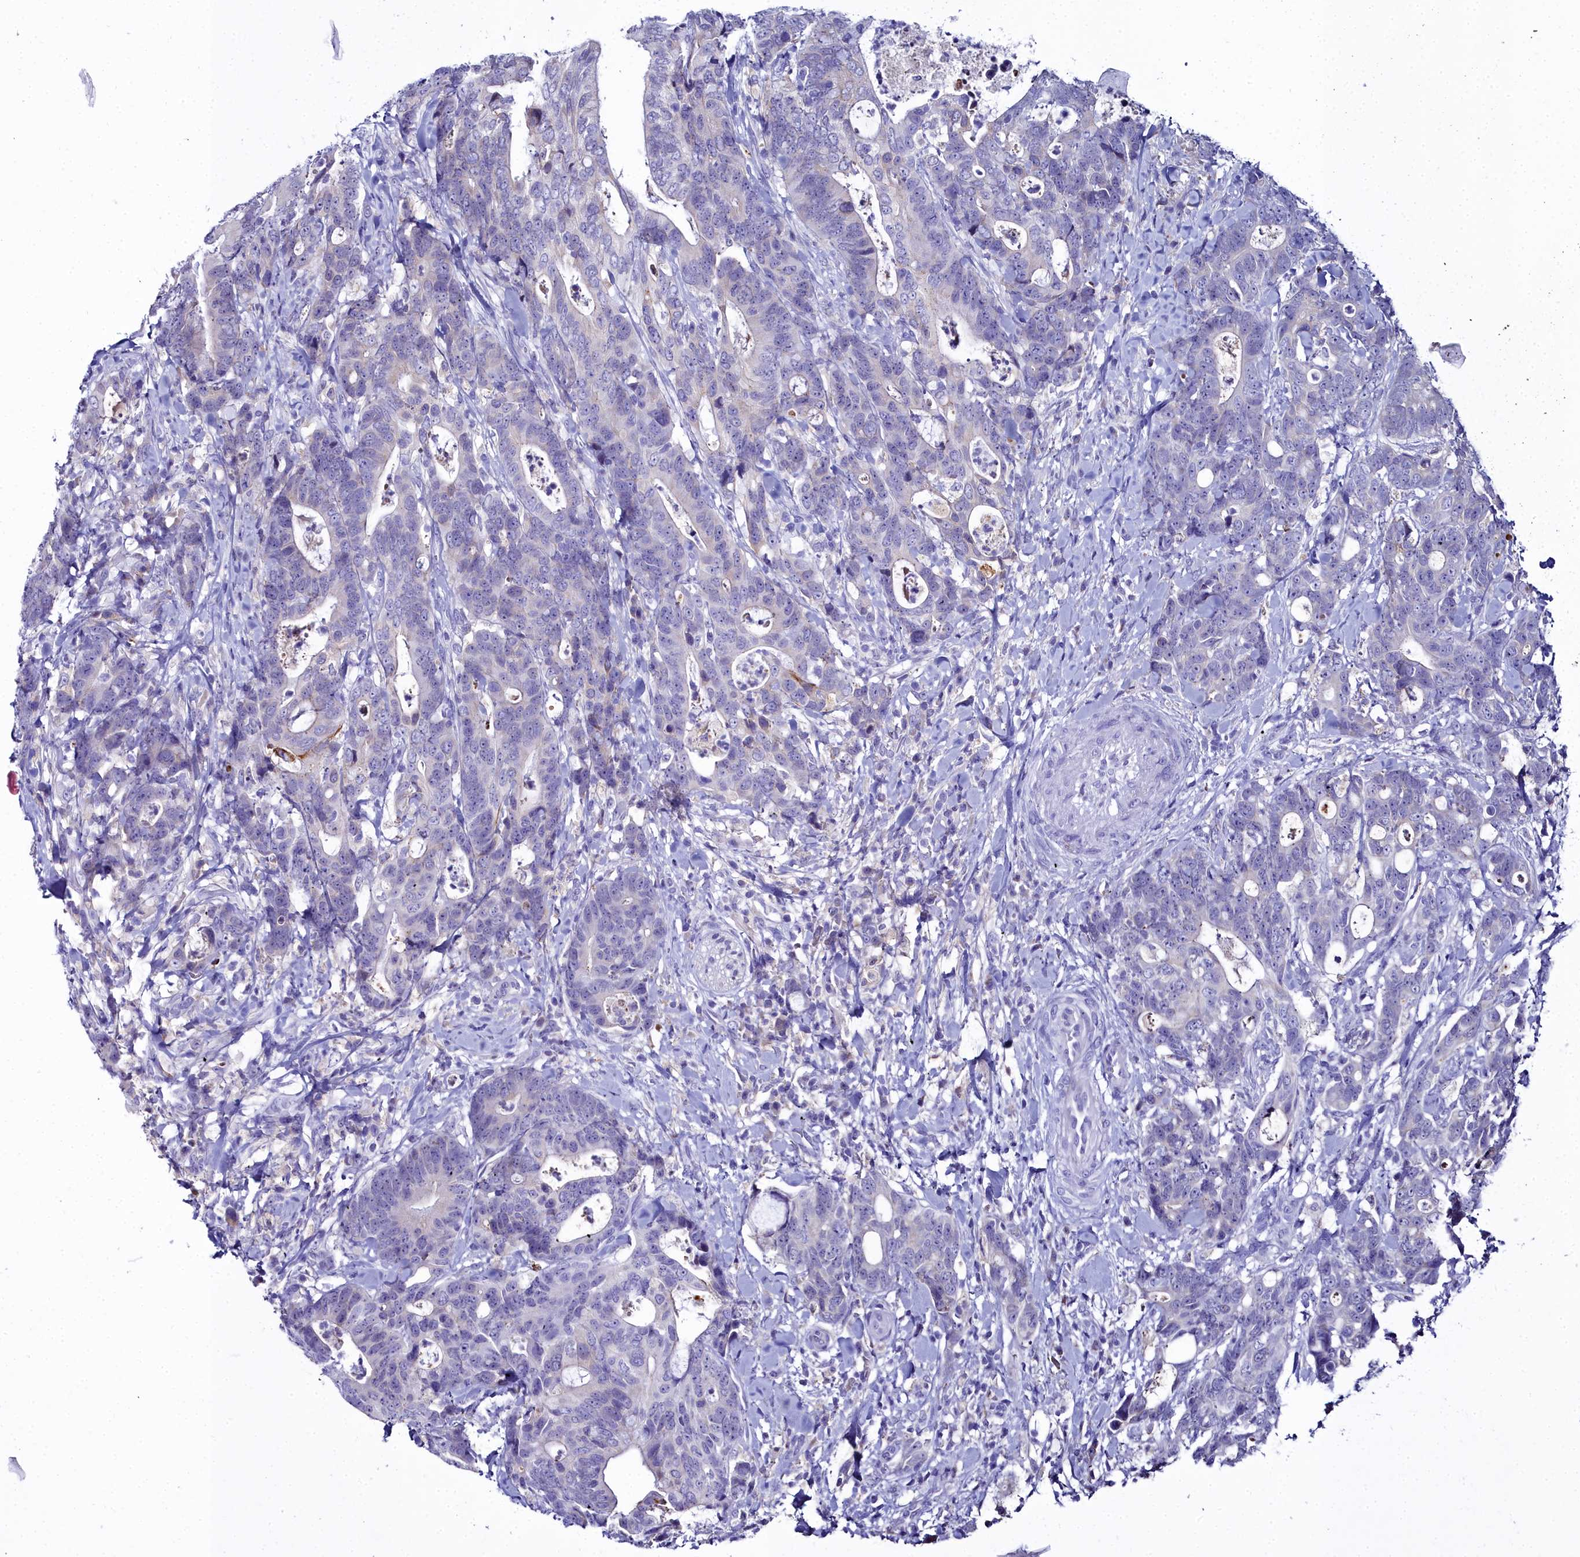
{"staining": {"intensity": "negative", "quantity": "none", "location": "none"}, "tissue": "colorectal cancer", "cell_type": "Tumor cells", "image_type": "cancer", "snomed": [{"axis": "morphology", "description": "Adenocarcinoma, NOS"}, {"axis": "topography", "description": "Colon"}], "caption": "Immunohistochemistry photomicrograph of neoplastic tissue: human colorectal cancer stained with DAB (3,3'-diaminobenzidine) demonstrates no significant protein staining in tumor cells. The staining is performed using DAB brown chromogen with nuclei counter-stained in using hematoxylin.", "gene": "ELAPOR2", "patient": {"sex": "female", "age": 82}}